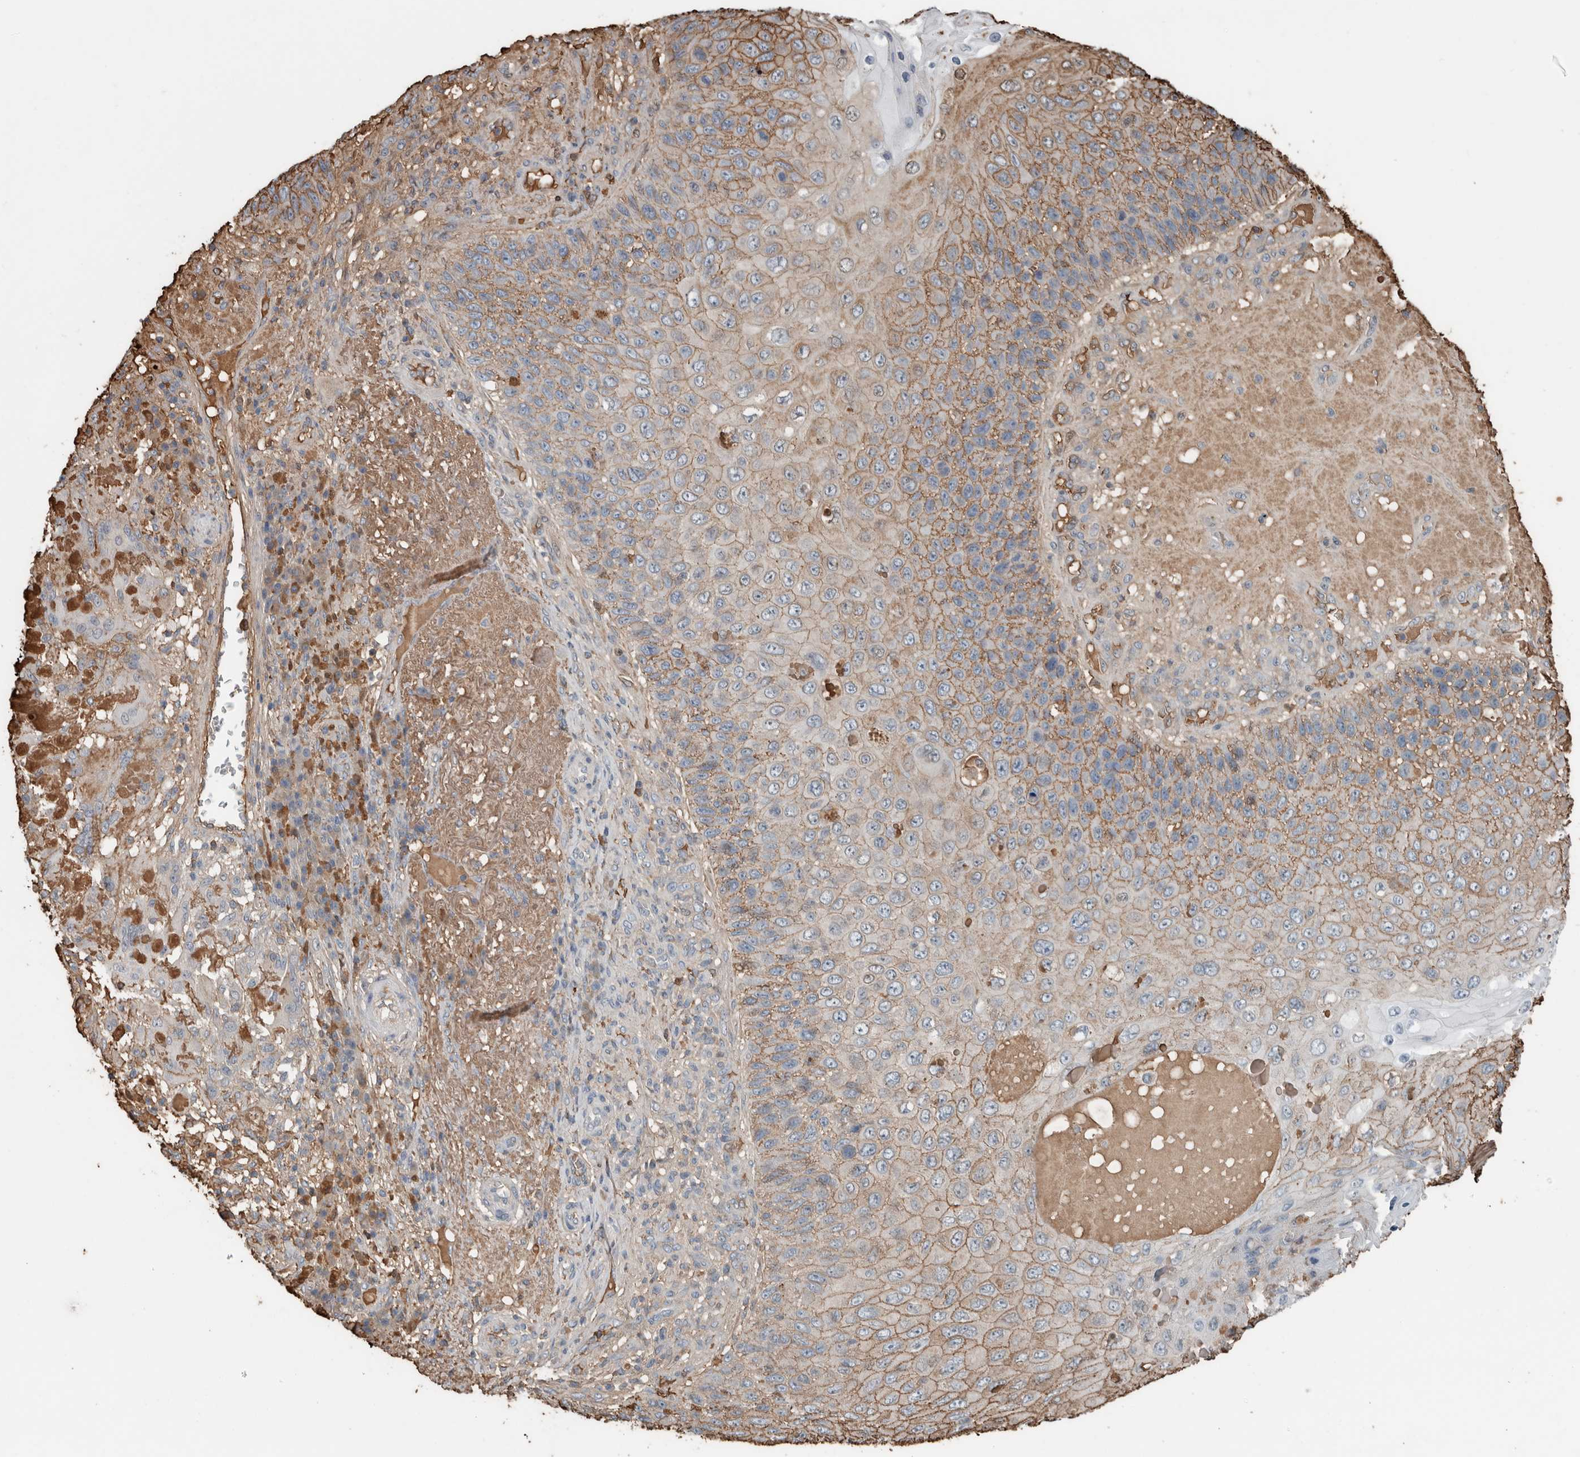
{"staining": {"intensity": "weak", "quantity": ">75%", "location": "cytoplasmic/membranous"}, "tissue": "skin cancer", "cell_type": "Tumor cells", "image_type": "cancer", "snomed": [{"axis": "morphology", "description": "Squamous cell carcinoma, NOS"}, {"axis": "topography", "description": "Skin"}], "caption": "The histopathology image shows immunohistochemical staining of skin squamous cell carcinoma. There is weak cytoplasmic/membranous expression is seen in approximately >75% of tumor cells.", "gene": "USP34", "patient": {"sex": "female", "age": 88}}